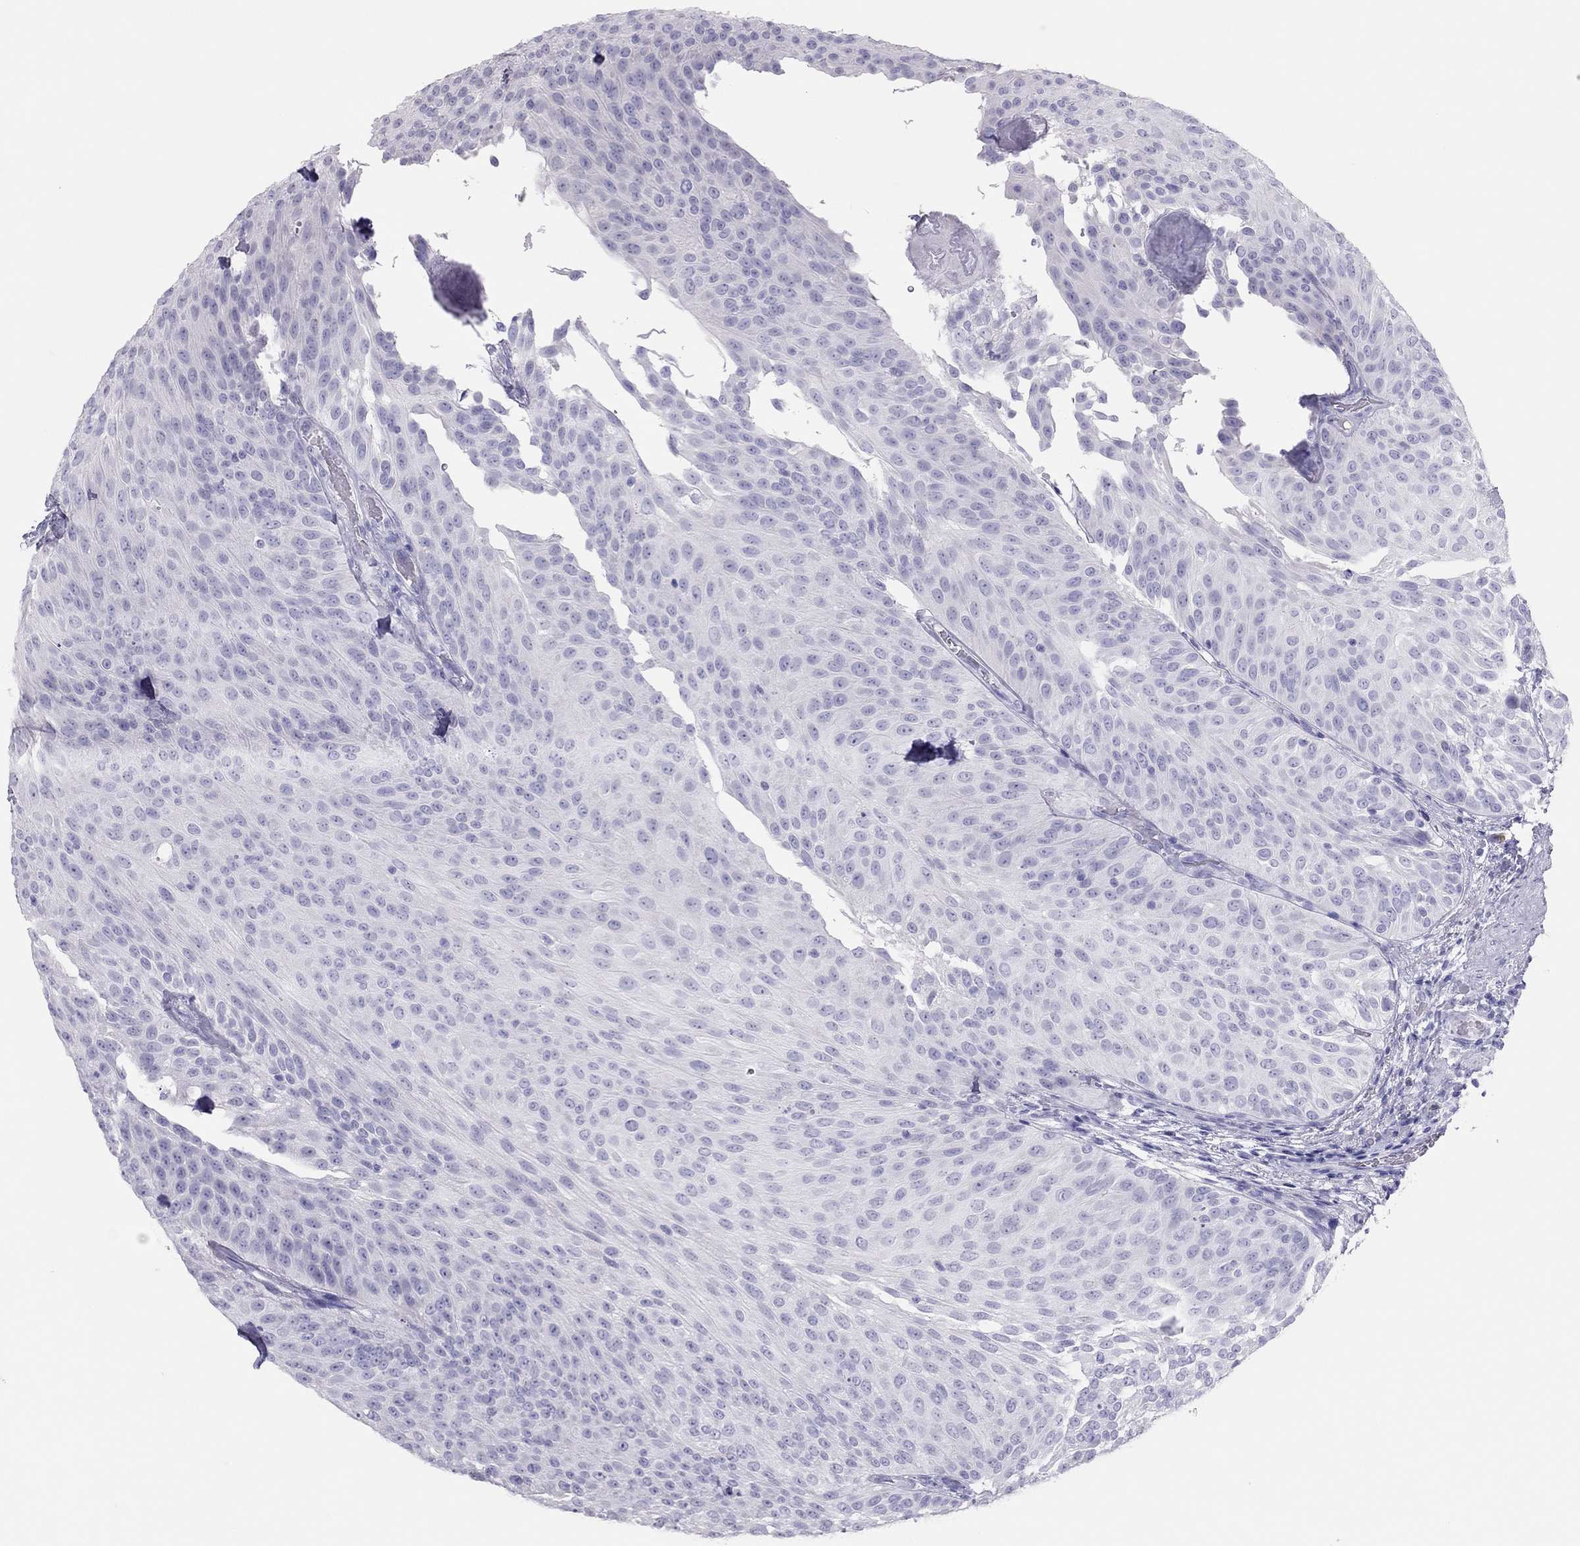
{"staining": {"intensity": "negative", "quantity": "none", "location": "none"}, "tissue": "urothelial cancer", "cell_type": "Tumor cells", "image_type": "cancer", "snomed": [{"axis": "morphology", "description": "Urothelial carcinoma, Low grade"}, {"axis": "topography", "description": "Urinary bladder"}], "caption": "Immunohistochemical staining of human urothelial cancer reveals no significant positivity in tumor cells. (DAB (3,3'-diaminobenzidine) immunohistochemistry with hematoxylin counter stain).", "gene": "TSHB", "patient": {"sex": "male", "age": 78}}